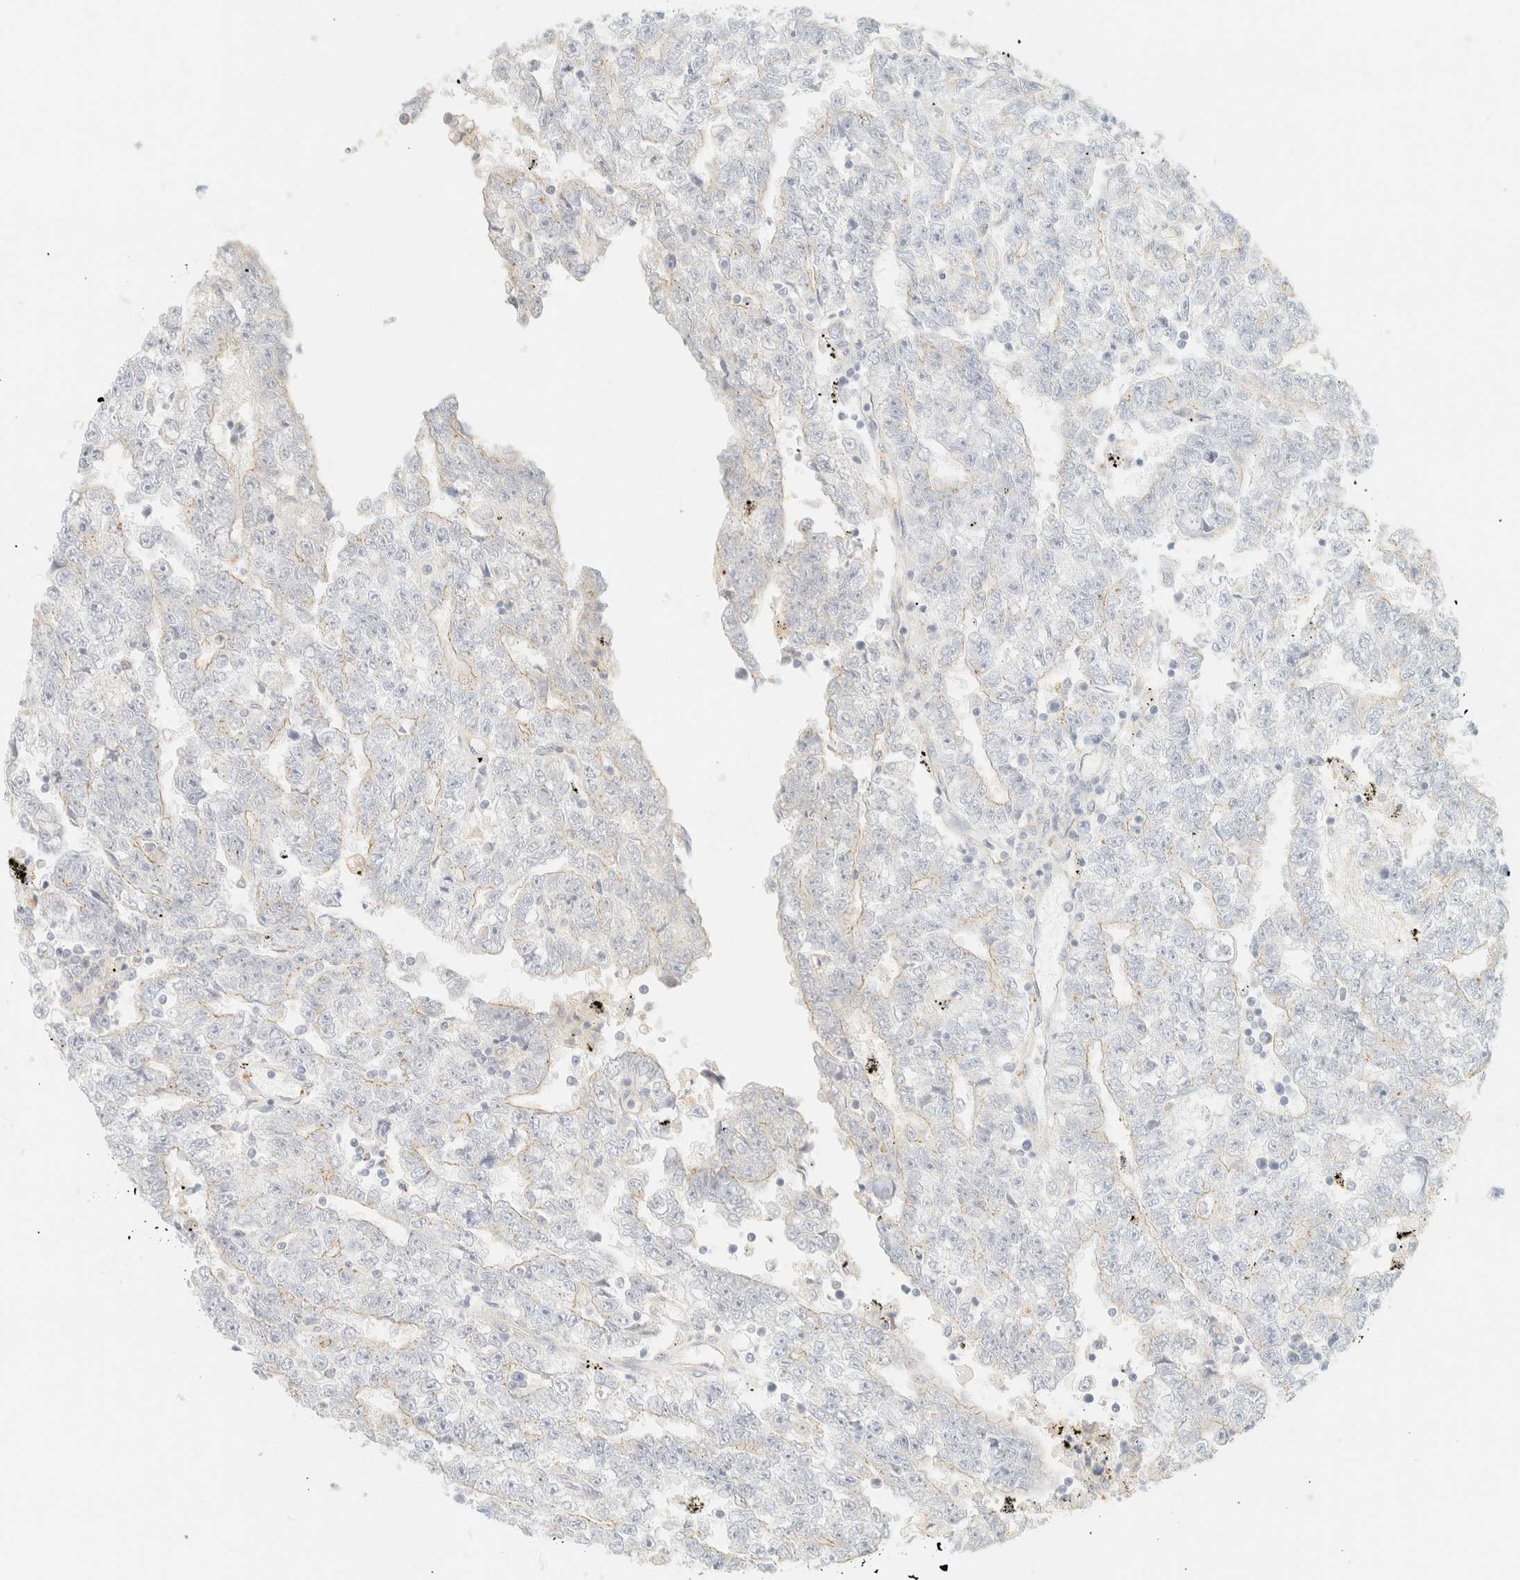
{"staining": {"intensity": "negative", "quantity": "none", "location": "none"}, "tissue": "testis cancer", "cell_type": "Tumor cells", "image_type": "cancer", "snomed": [{"axis": "morphology", "description": "Carcinoma, Embryonal, NOS"}, {"axis": "topography", "description": "Testis"}], "caption": "DAB (3,3'-diaminobenzidine) immunohistochemical staining of embryonal carcinoma (testis) displays no significant positivity in tumor cells.", "gene": "OTOP2", "patient": {"sex": "male", "age": 25}}